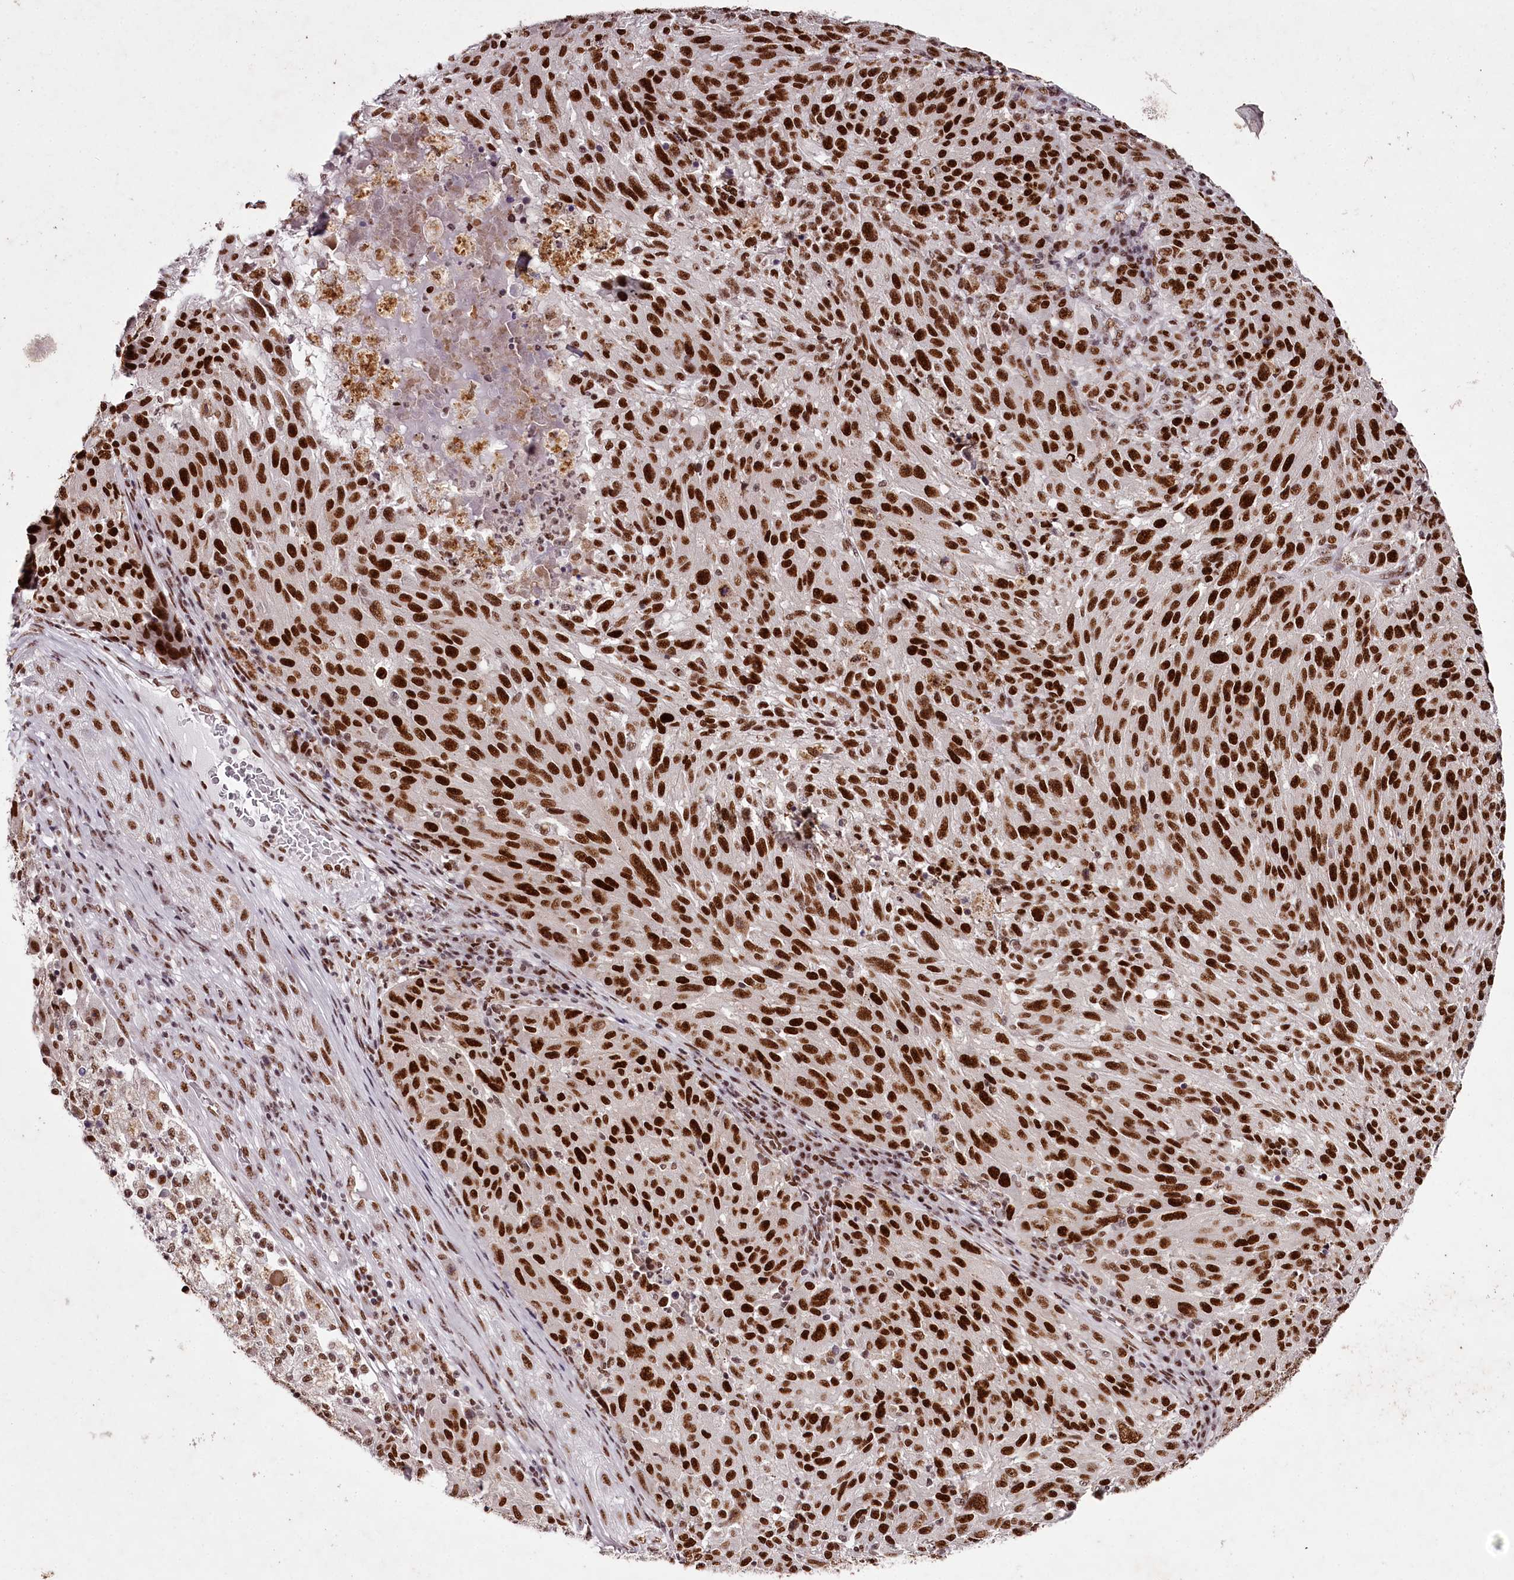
{"staining": {"intensity": "strong", "quantity": ">75%", "location": "nuclear"}, "tissue": "melanoma", "cell_type": "Tumor cells", "image_type": "cancer", "snomed": [{"axis": "morphology", "description": "Malignant melanoma, NOS"}, {"axis": "topography", "description": "Skin"}], "caption": "Melanoma stained for a protein (brown) exhibits strong nuclear positive positivity in about >75% of tumor cells.", "gene": "PSPC1", "patient": {"sex": "male", "age": 53}}